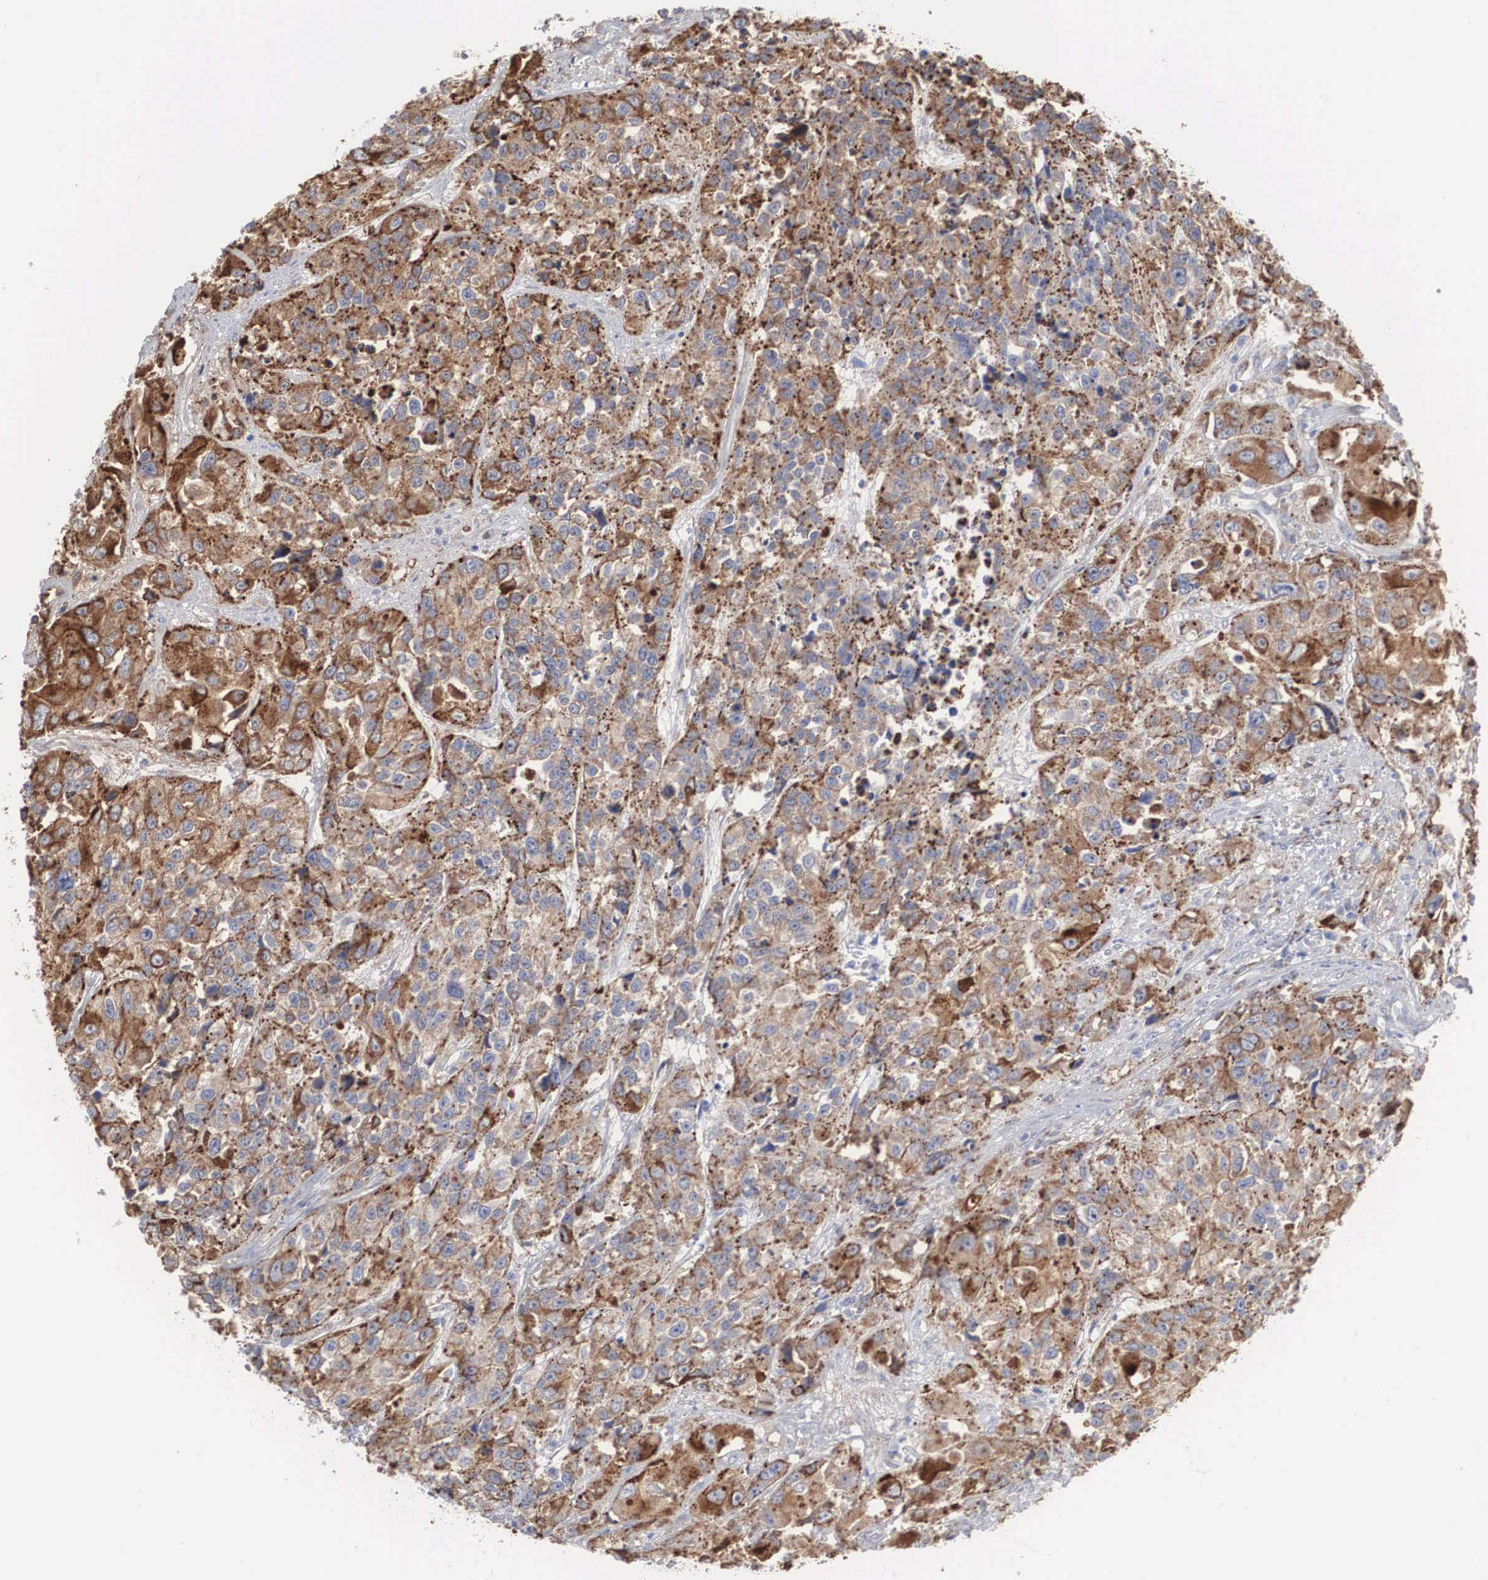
{"staining": {"intensity": "moderate", "quantity": ">75%", "location": "cytoplasmic/membranous"}, "tissue": "urothelial cancer", "cell_type": "Tumor cells", "image_type": "cancer", "snomed": [{"axis": "morphology", "description": "Urothelial carcinoma, High grade"}, {"axis": "topography", "description": "Urinary bladder"}], "caption": "DAB immunohistochemical staining of urothelial carcinoma (high-grade) exhibits moderate cytoplasmic/membranous protein positivity in about >75% of tumor cells.", "gene": "LGALS3BP", "patient": {"sex": "female", "age": 81}}